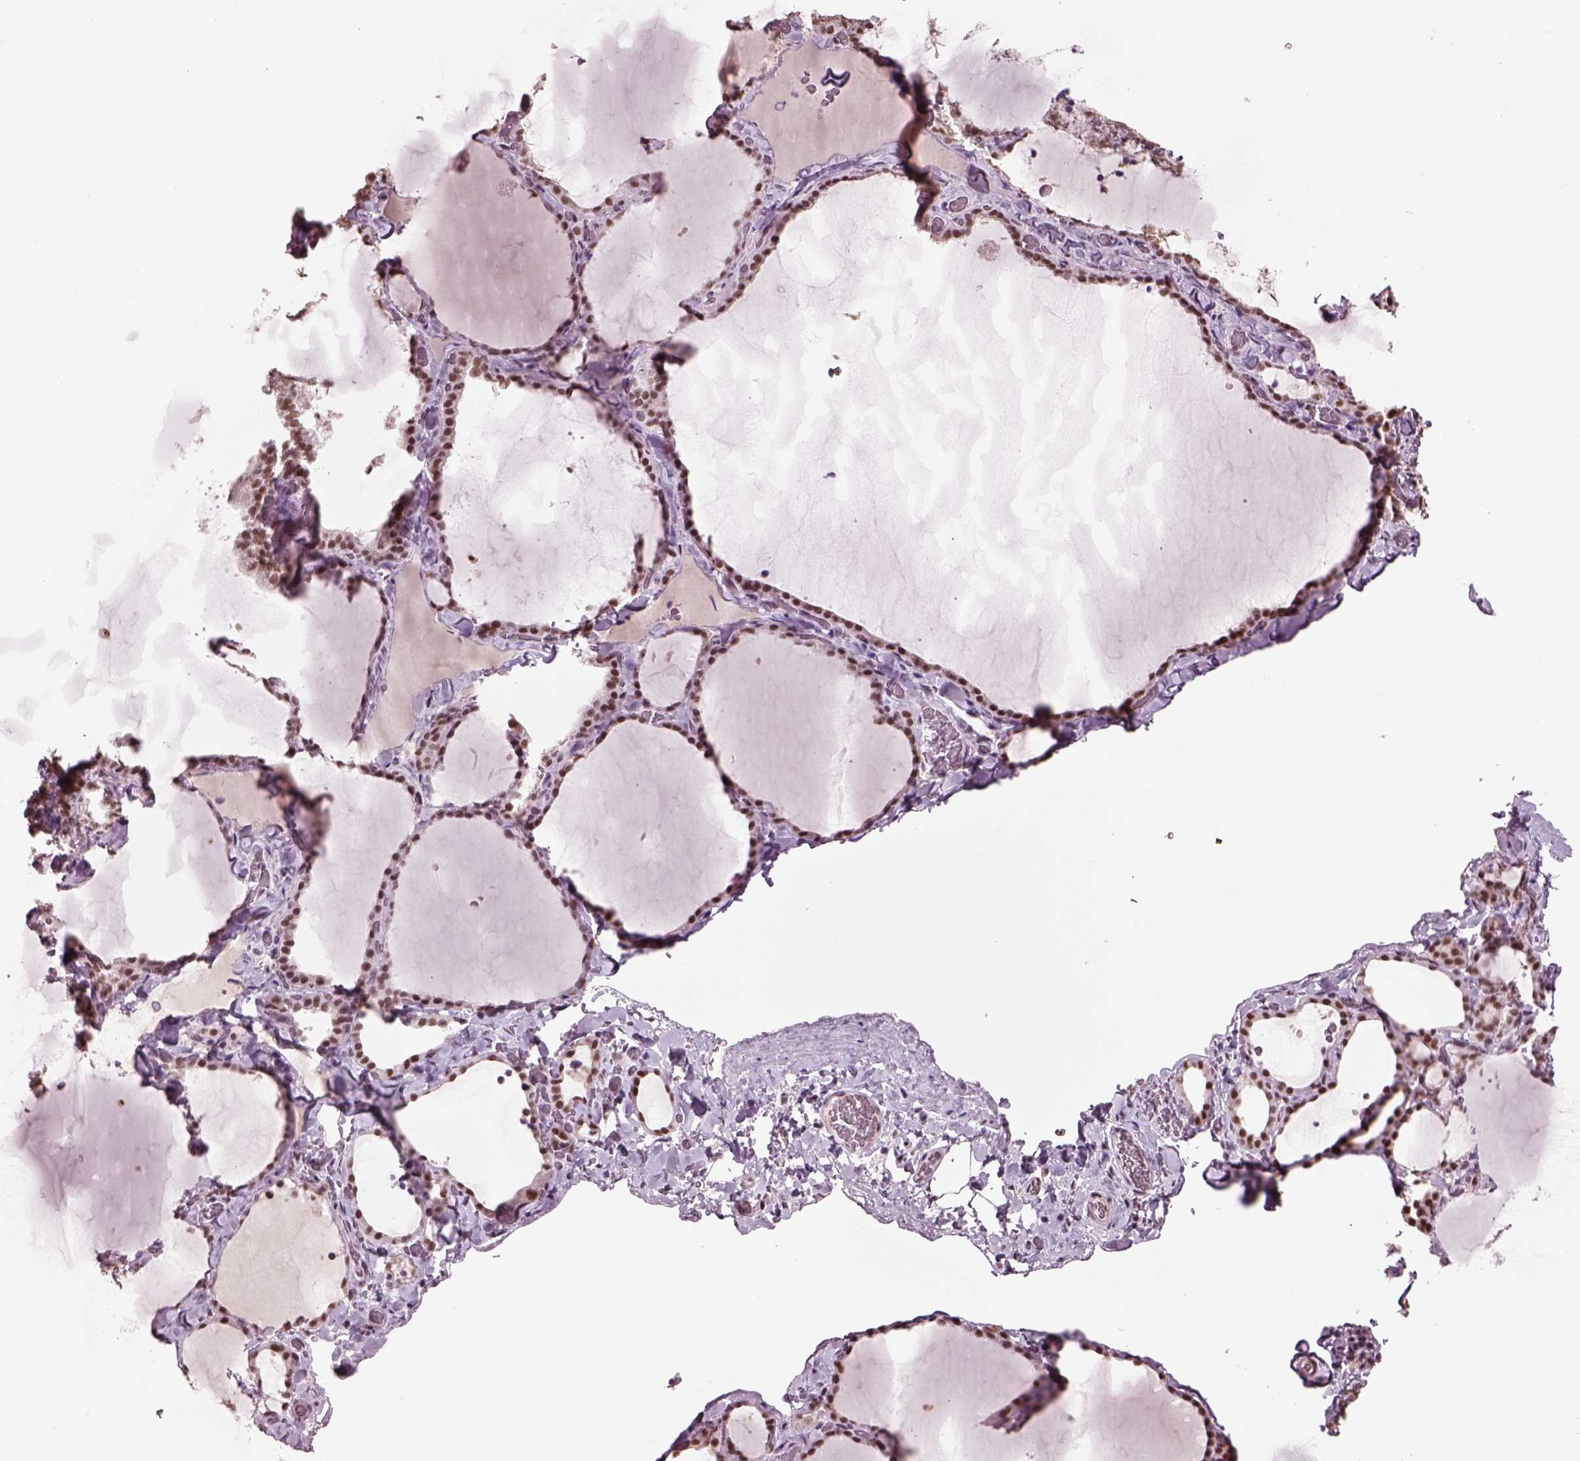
{"staining": {"intensity": "moderate", "quantity": "25%-75%", "location": "nuclear"}, "tissue": "thyroid gland", "cell_type": "Glandular cells", "image_type": "normal", "snomed": [{"axis": "morphology", "description": "Normal tissue, NOS"}, {"axis": "topography", "description": "Thyroid gland"}], "caption": "Thyroid gland was stained to show a protein in brown. There is medium levels of moderate nuclear expression in approximately 25%-75% of glandular cells. (DAB (3,3'-diaminobenzidine) IHC, brown staining for protein, blue staining for nuclei).", "gene": "SEPHS1", "patient": {"sex": "female", "age": 22}}